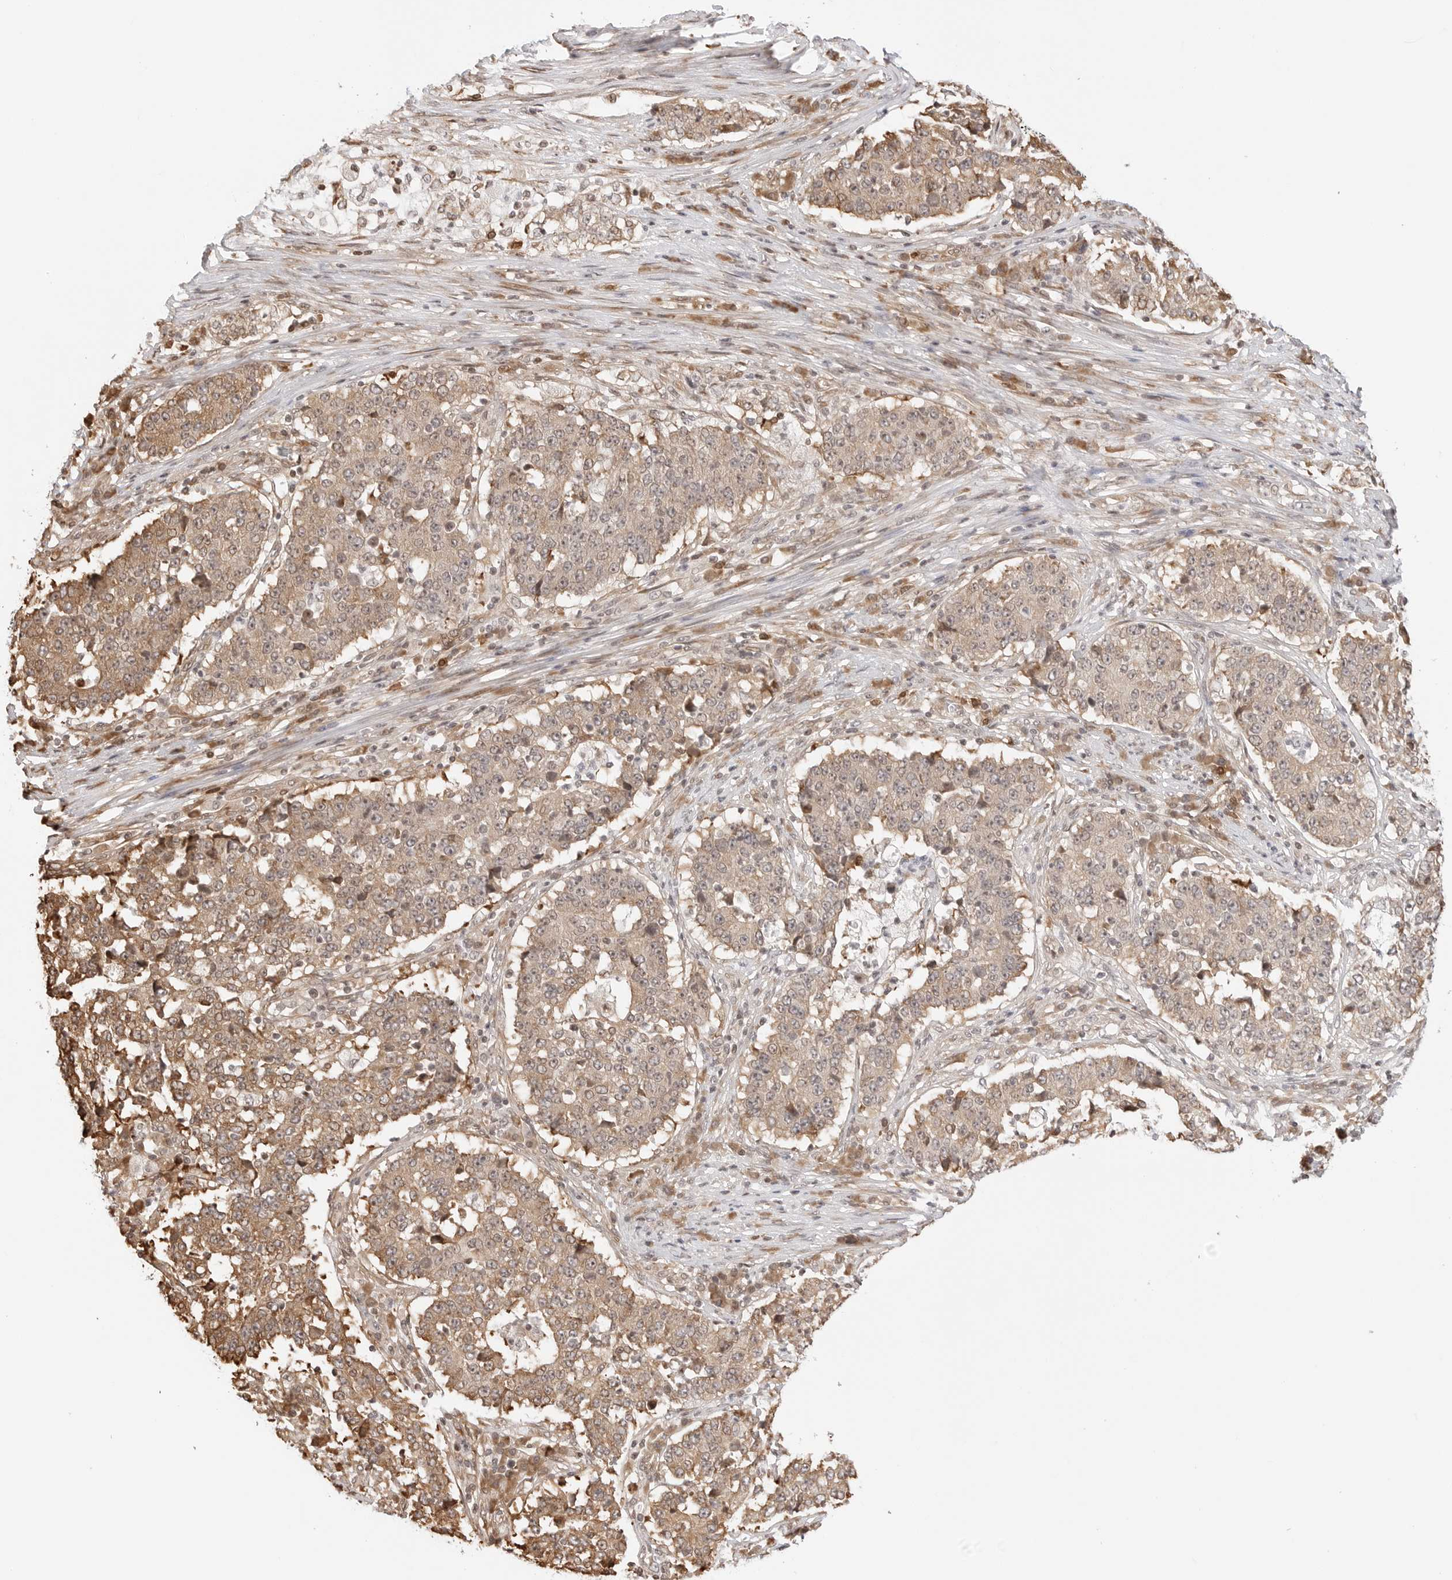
{"staining": {"intensity": "weak", "quantity": ">75%", "location": "cytoplasmic/membranous"}, "tissue": "stomach cancer", "cell_type": "Tumor cells", "image_type": "cancer", "snomed": [{"axis": "morphology", "description": "Adenocarcinoma, NOS"}, {"axis": "topography", "description": "Stomach"}], "caption": "The histopathology image displays immunohistochemical staining of stomach cancer (adenocarcinoma). There is weak cytoplasmic/membranous positivity is present in about >75% of tumor cells.", "gene": "FKBP14", "patient": {"sex": "male", "age": 59}}